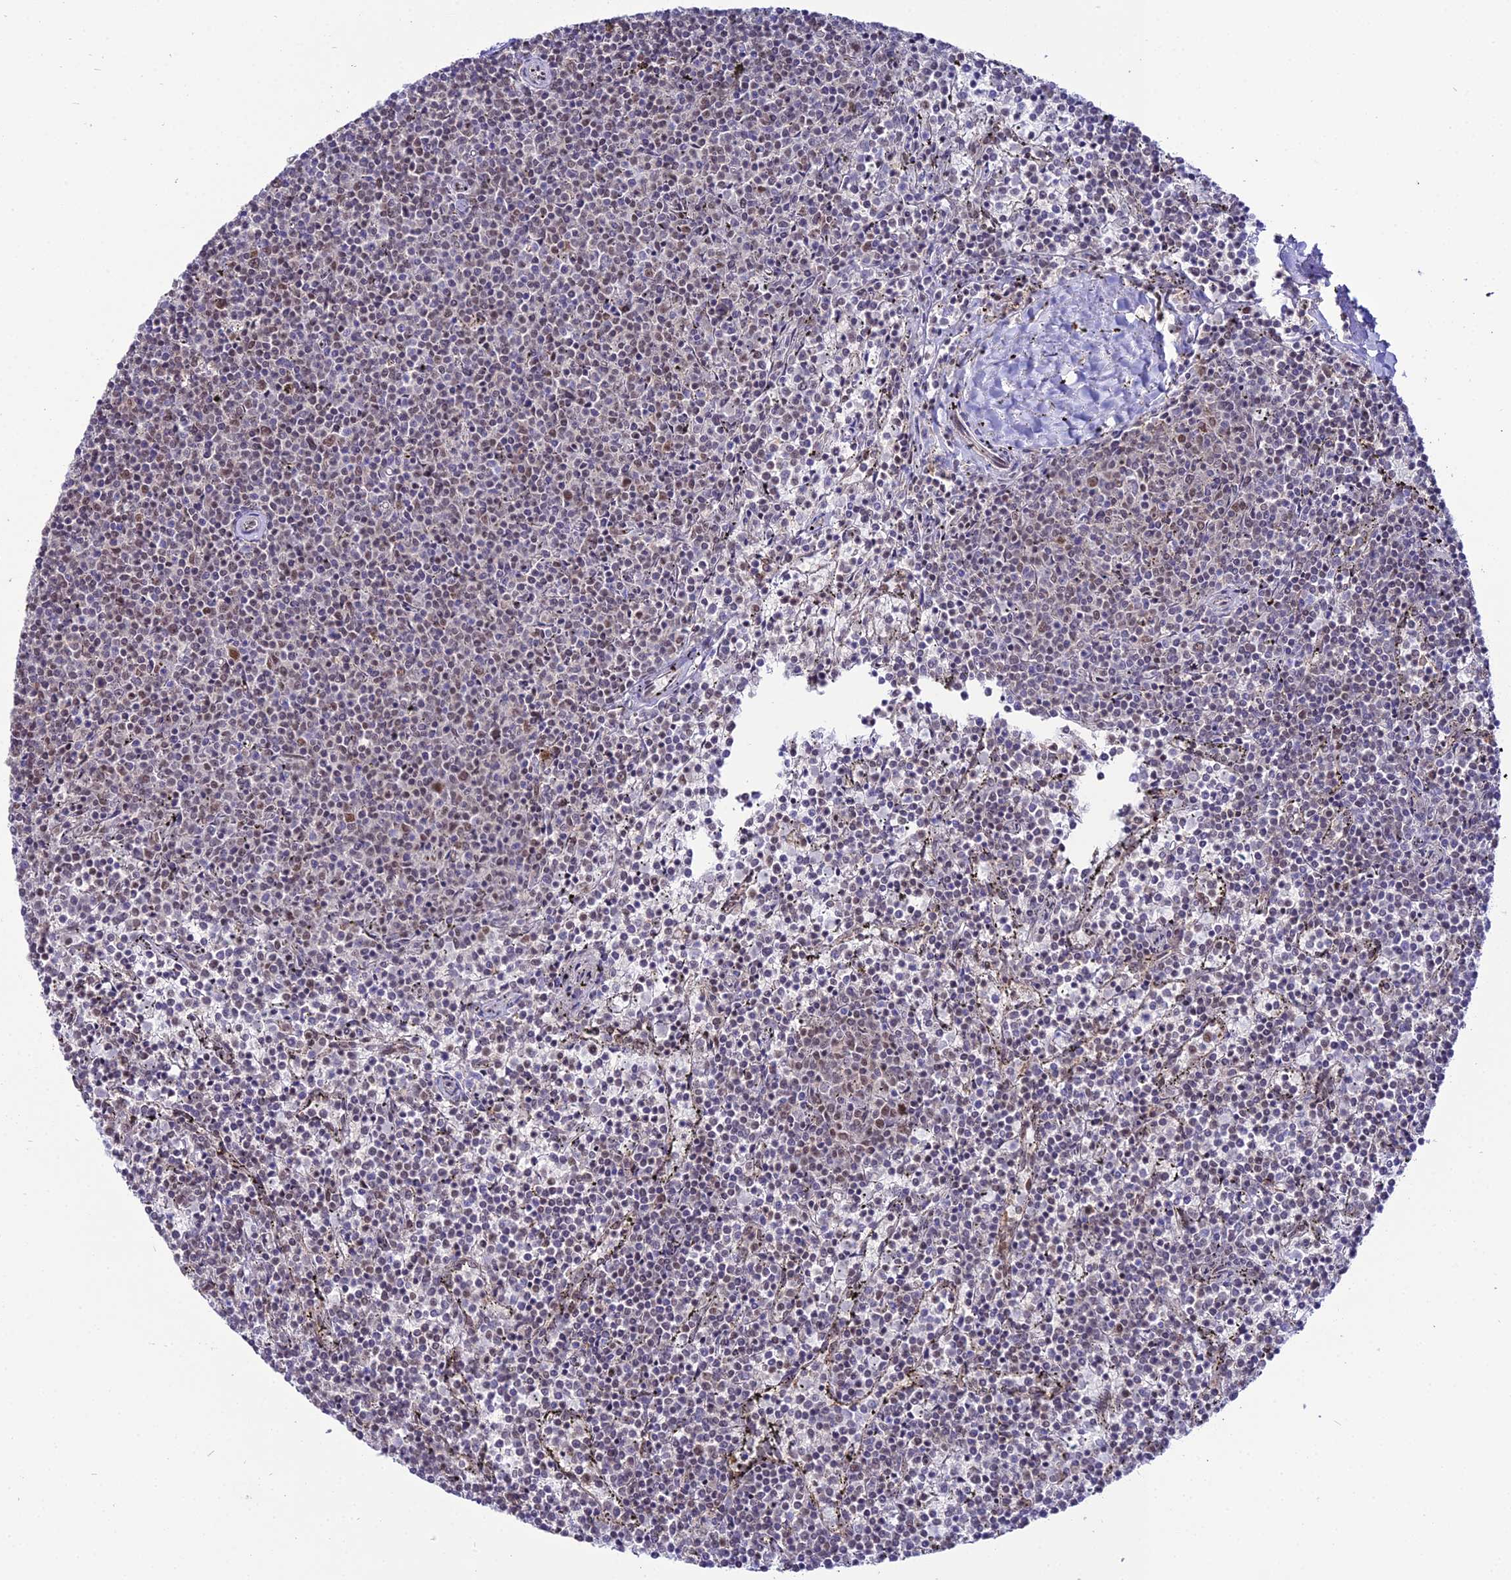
{"staining": {"intensity": "negative", "quantity": "none", "location": "none"}, "tissue": "lymphoma", "cell_type": "Tumor cells", "image_type": "cancer", "snomed": [{"axis": "morphology", "description": "Malignant lymphoma, non-Hodgkin's type, Low grade"}, {"axis": "topography", "description": "Spleen"}], "caption": "This is a micrograph of IHC staining of lymphoma, which shows no expression in tumor cells. (DAB (3,3'-diaminobenzidine) immunohistochemistry with hematoxylin counter stain).", "gene": "RBM12", "patient": {"sex": "female", "age": 50}}